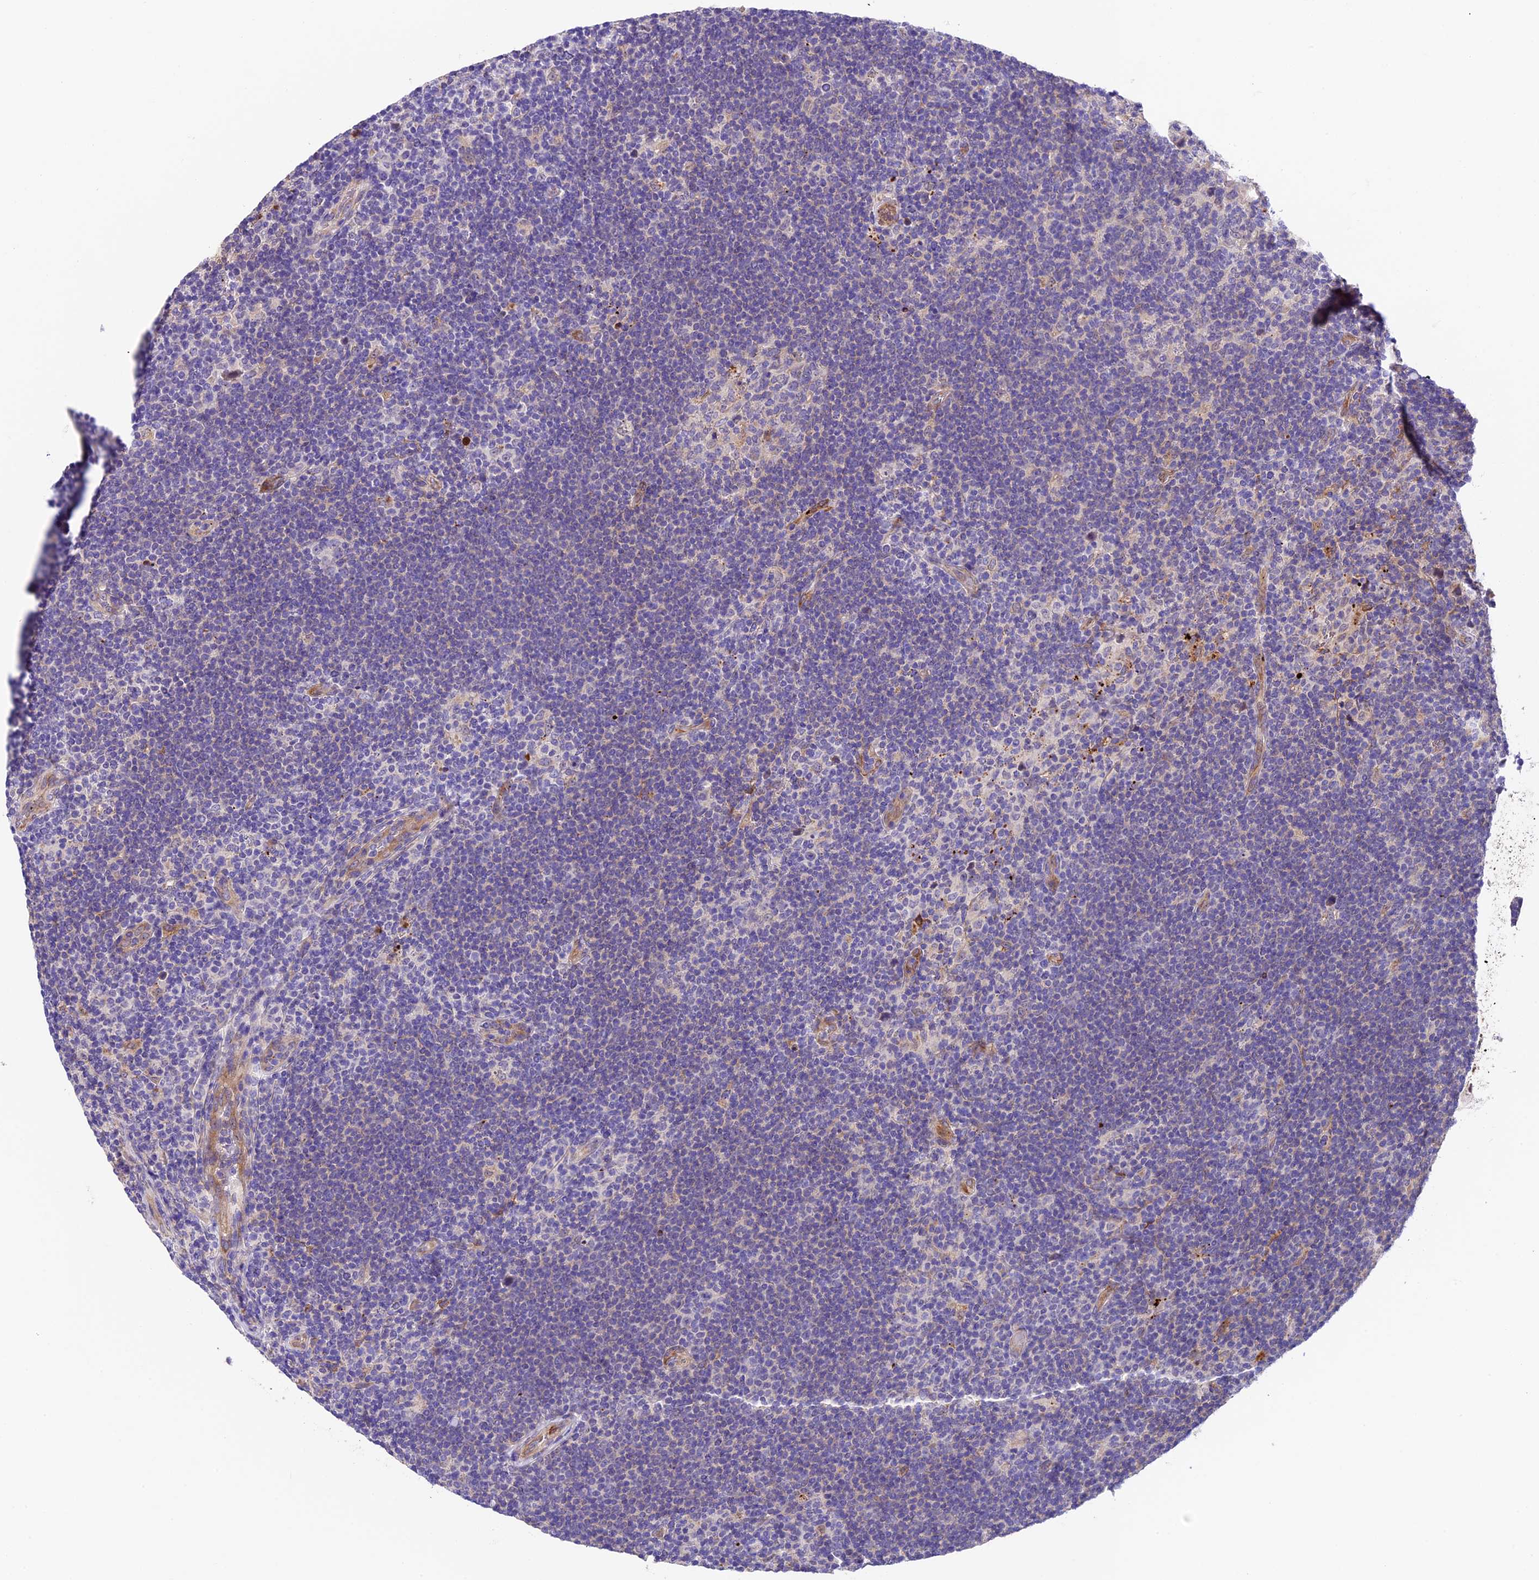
{"staining": {"intensity": "negative", "quantity": "none", "location": "none"}, "tissue": "lymphoma", "cell_type": "Tumor cells", "image_type": "cancer", "snomed": [{"axis": "morphology", "description": "Hodgkin's disease, NOS"}, {"axis": "topography", "description": "Lymph node"}], "caption": "Immunohistochemistry (IHC) photomicrograph of human lymphoma stained for a protein (brown), which displays no staining in tumor cells.", "gene": "LSM7", "patient": {"sex": "female", "age": 57}}